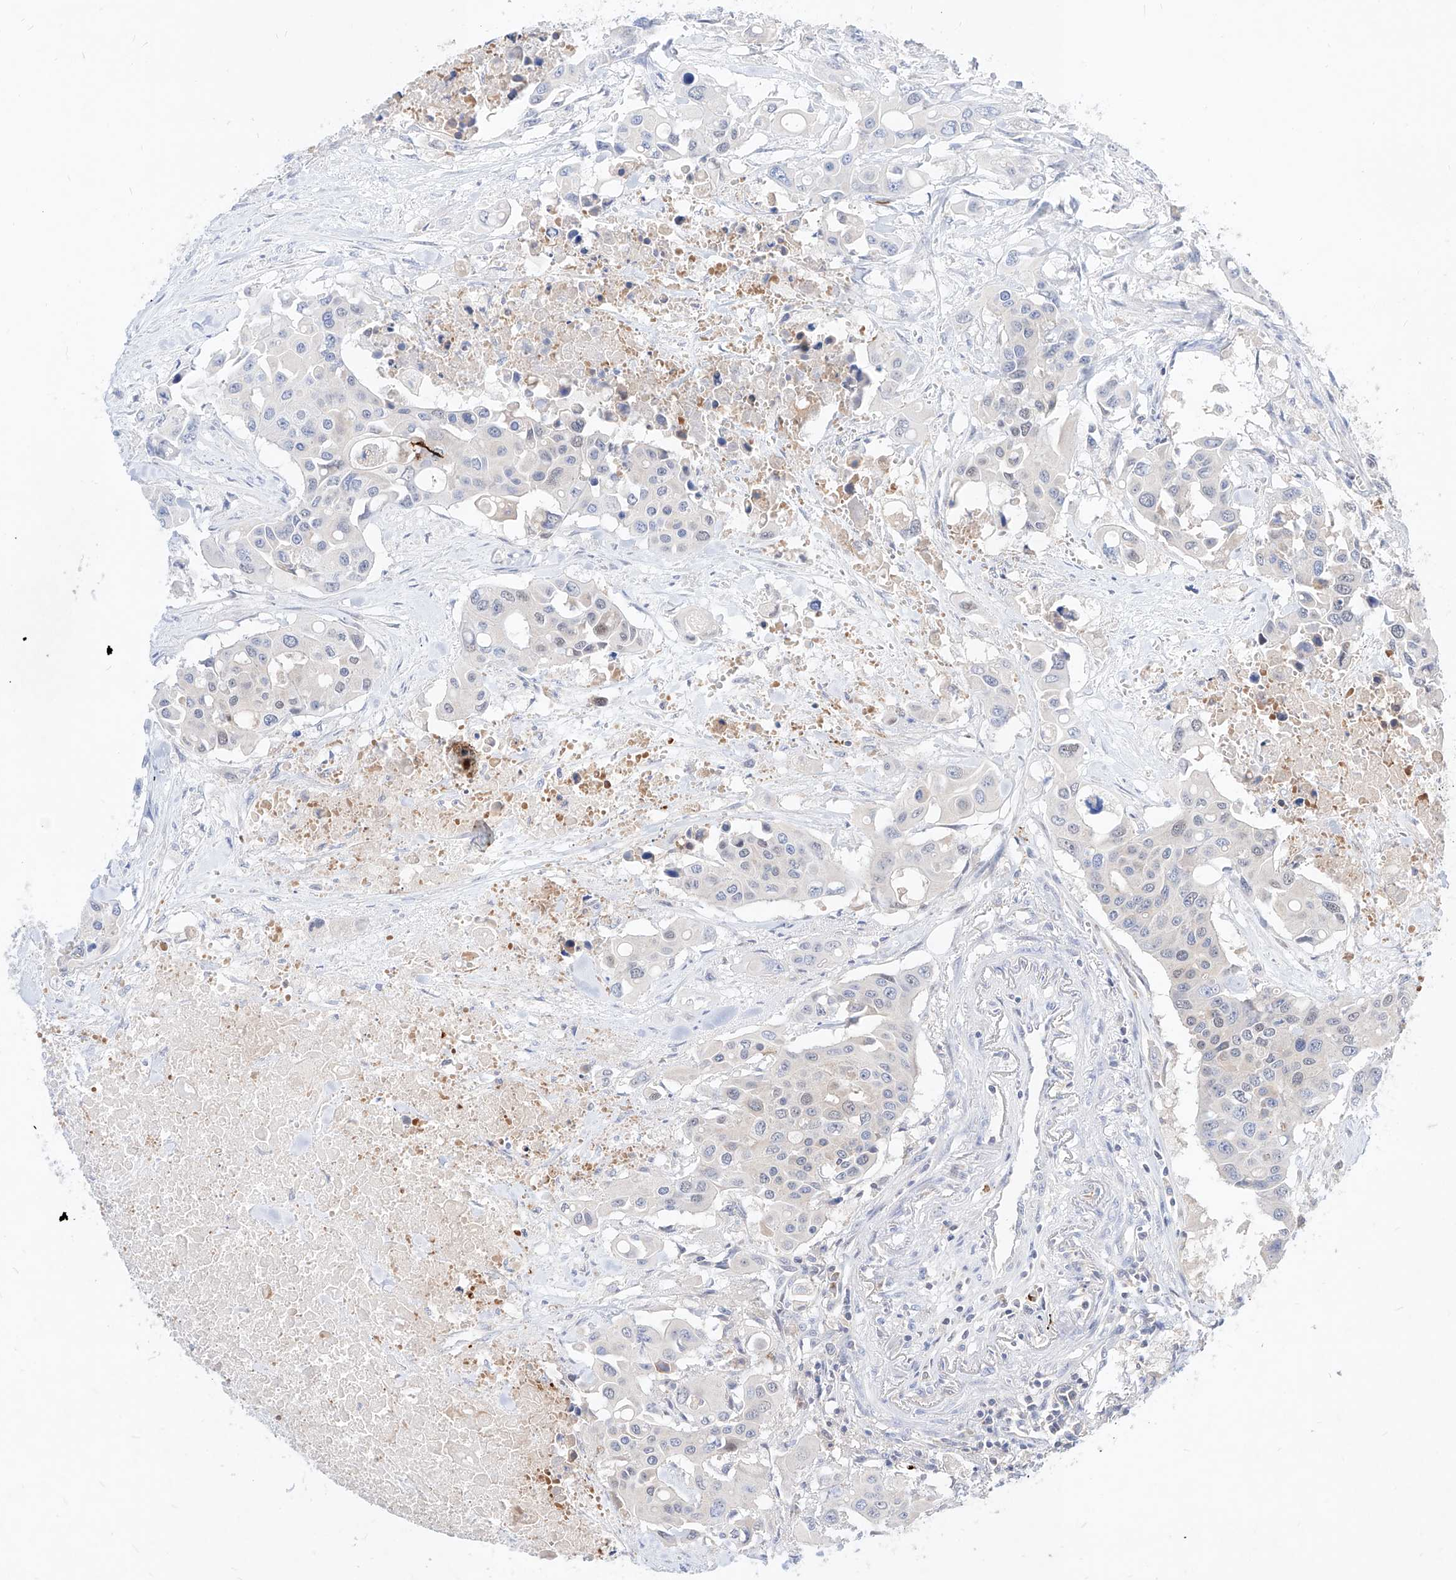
{"staining": {"intensity": "negative", "quantity": "none", "location": "none"}, "tissue": "colorectal cancer", "cell_type": "Tumor cells", "image_type": "cancer", "snomed": [{"axis": "morphology", "description": "Adenocarcinoma, NOS"}, {"axis": "topography", "description": "Colon"}], "caption": "DAB immunohistochemical staining of colorectal adenocarcinoma reveals no significant expression in tumor cells.", "gene": "TSNAX", "patient": {"sex": "male", "age": 77}}